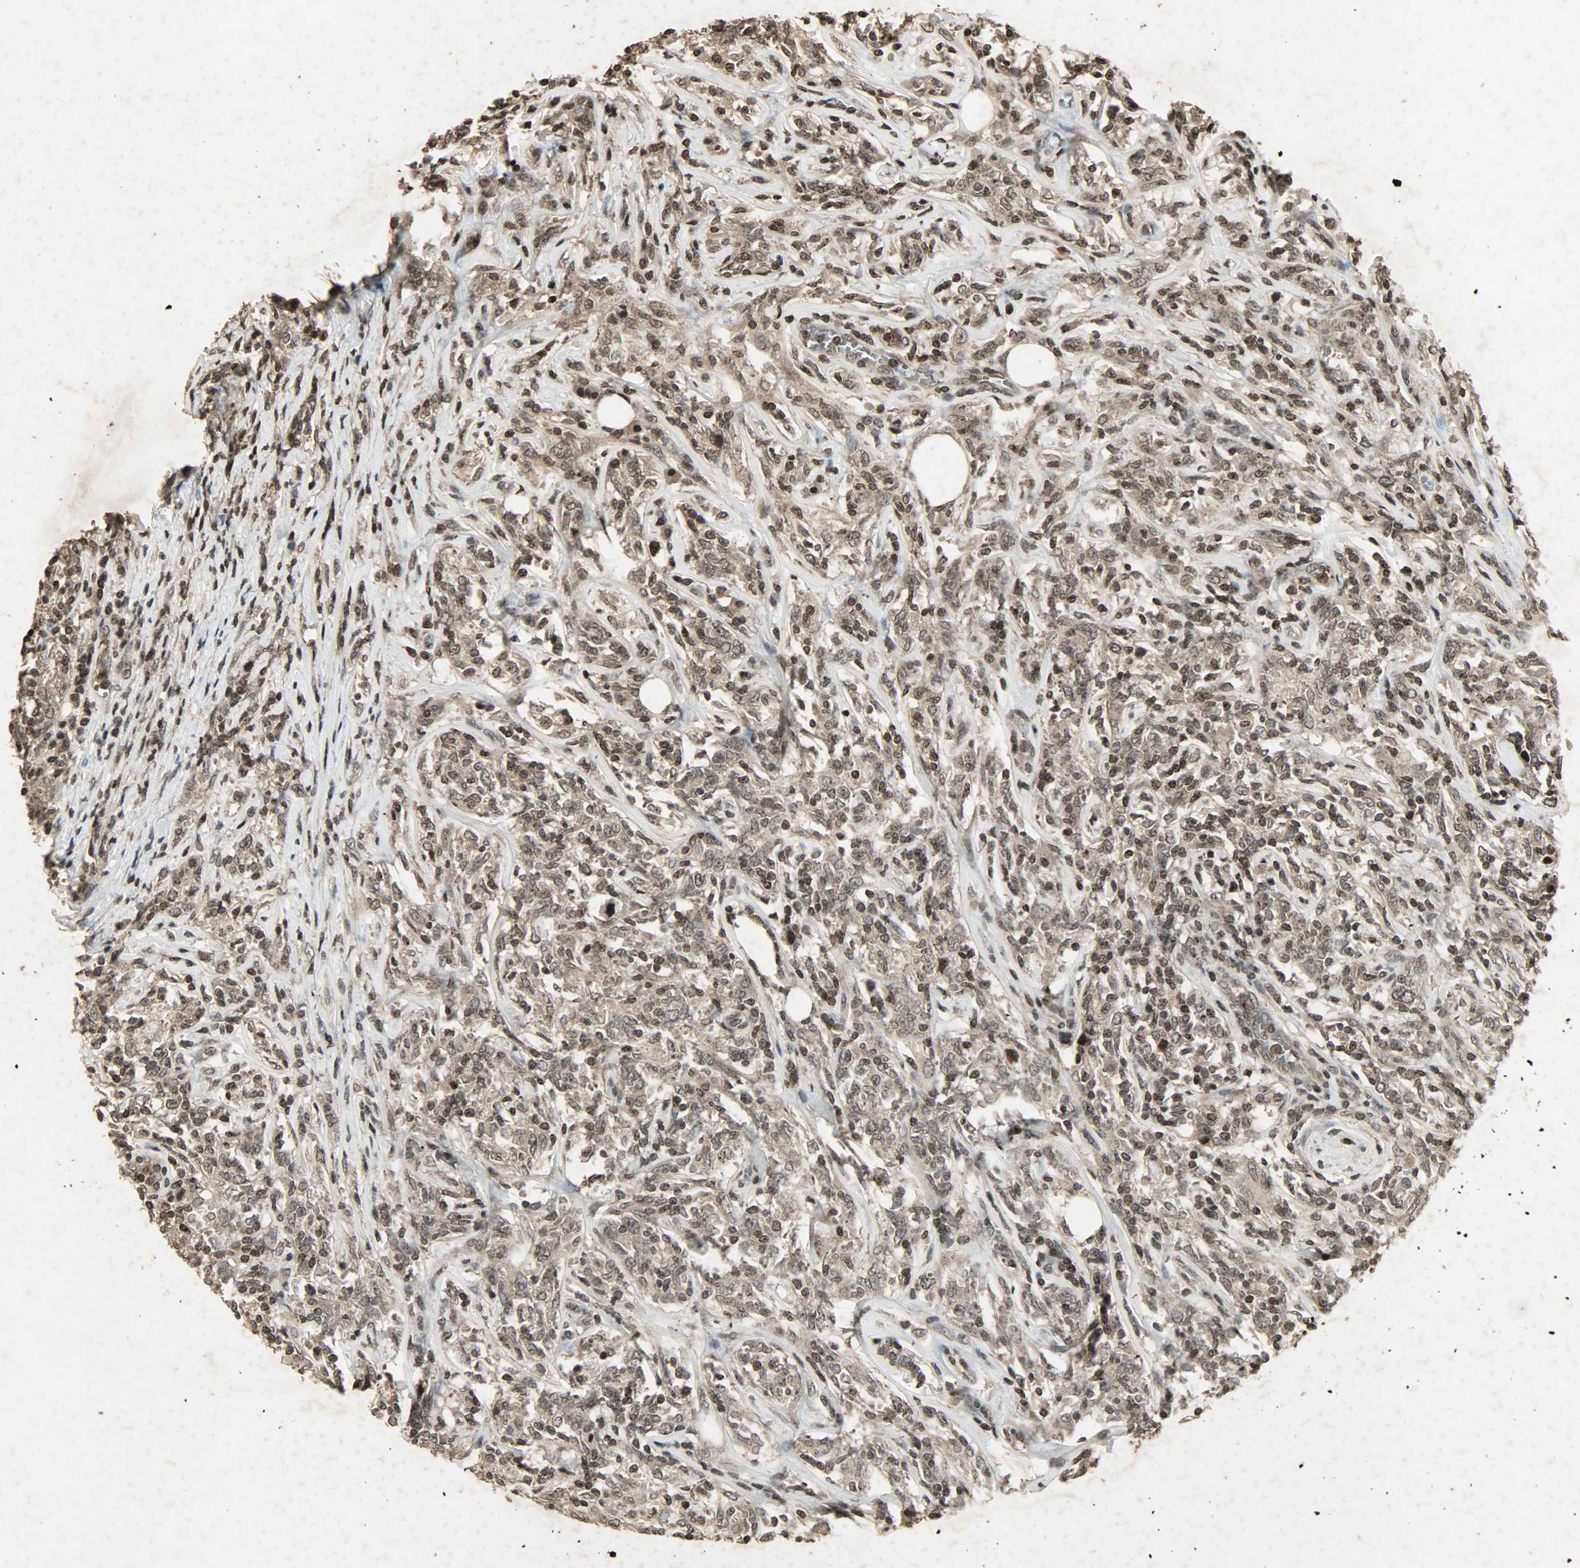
{"staining": {"intensity": "moderate", "quantity": ">75%", "location": "cytoplasmic/membranous,nuclear"}, "tissue": "lymphoma", "cell_type": "Tumor cells", "image_type": "cancer", "snomed": [{"axis": "morphology", "description": "Malignant lymphoma, non-Hodgkin's type, High grade"}, {"axis": "topography", "description": "Lymph node"}], "caption": "Immunohistochemical staining of lymphoma reveals medium levels of moderate cytoplasmic/membranous and nuclear positivity in about >75% of tumor cells. The staining was performed using DAB (3,3'-diaminobenzidine) to visualize the protein expression in brown, while the nuclei were stained in blue with hematoxylin (Magnification: 20x).", "gene": "PPP3R1", "patient": {"sex": "female", "age": 84}}